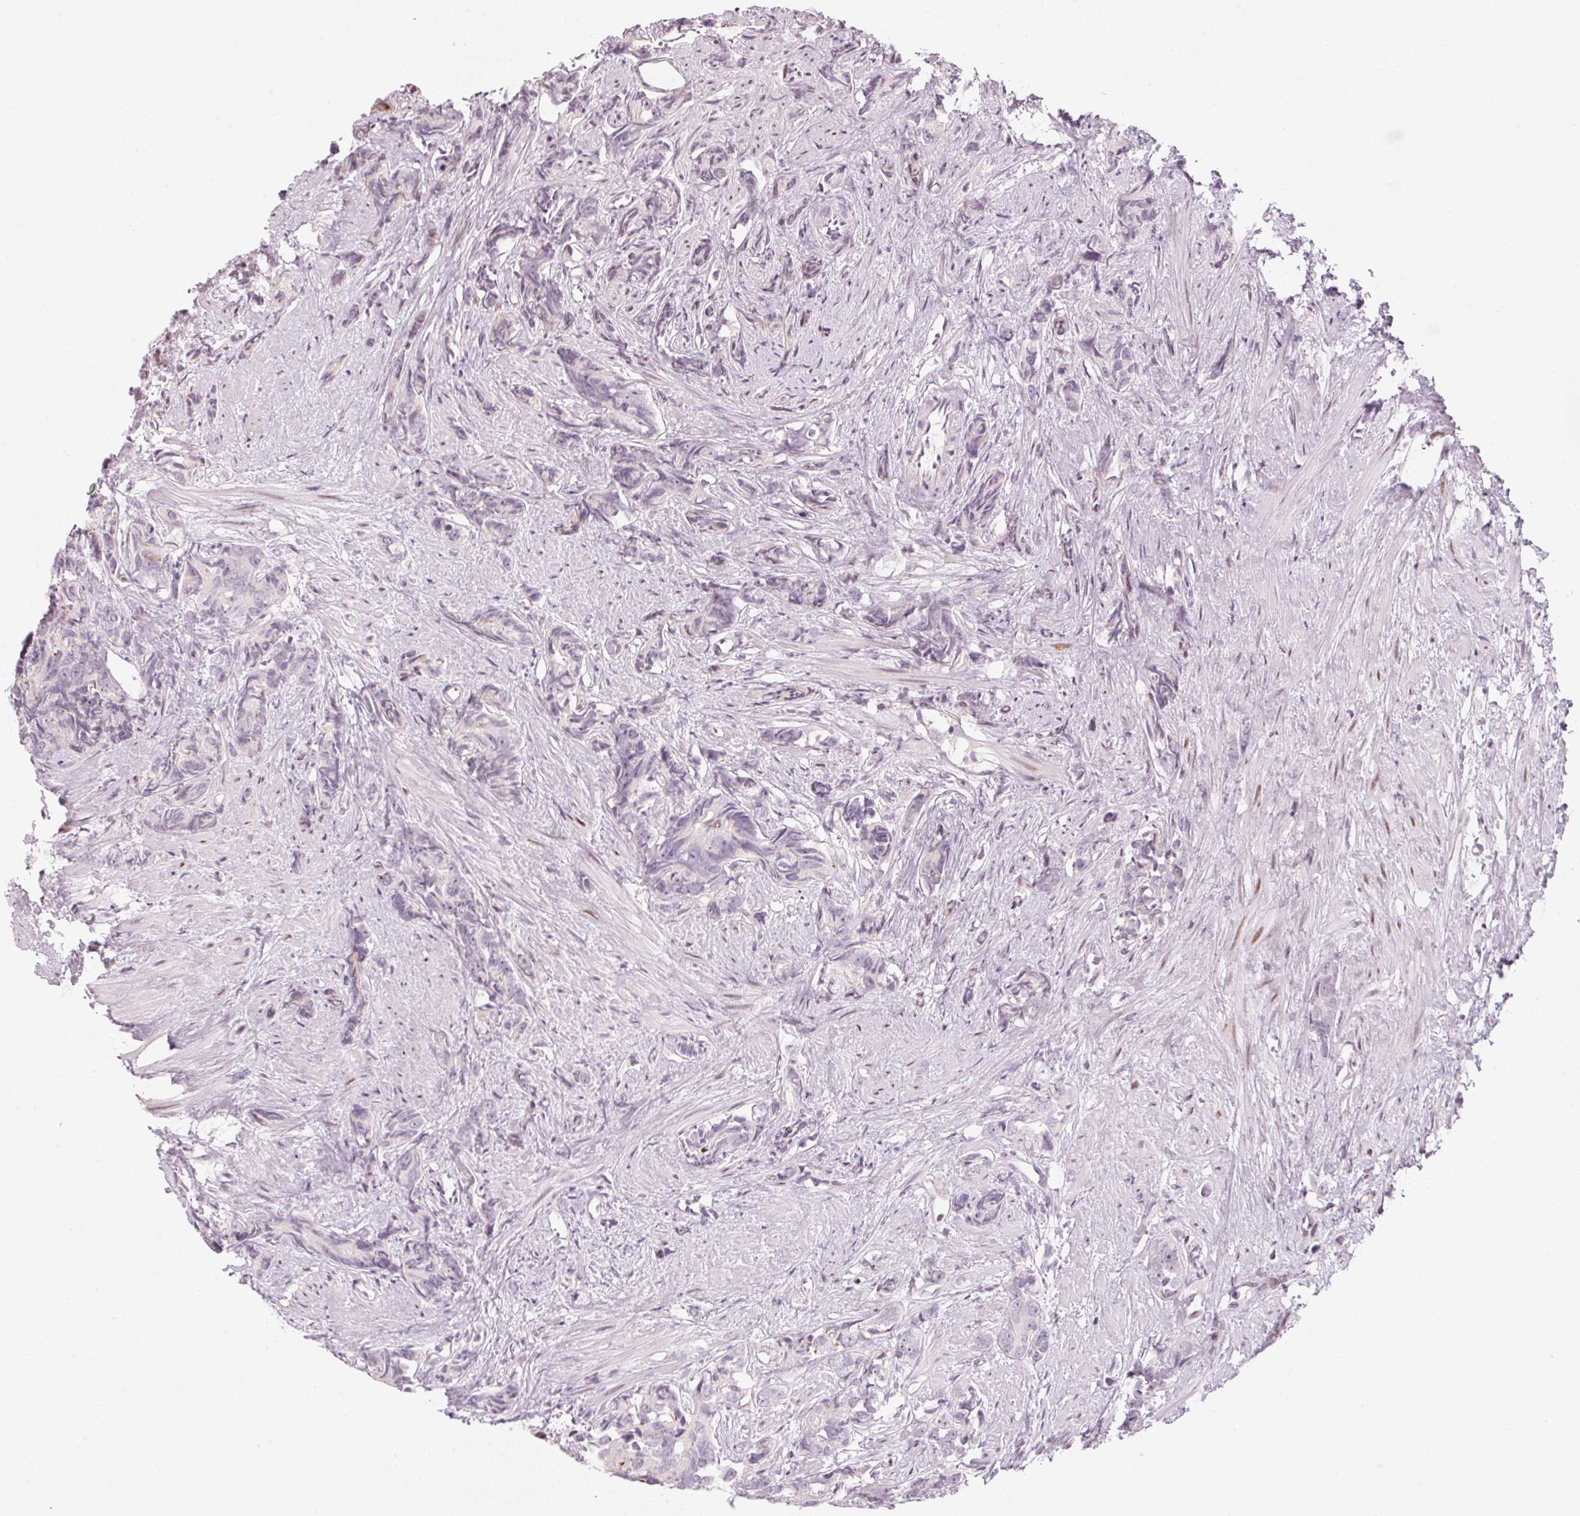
{"staining": {"intensity": "weak", "quantity": "<25%", "location": "nuclear"}, "tissue": "prostate cancer", "cell_type": "Tumor cells", "image_type": "cancer", "snomed": [{"axis": "morphology", "description": "Adenocarcinoma, High grade"}, {"axis": "topography", "description": "Prostate"}], "caption": "This micrograph is of adenocarcinoma (high-grade) (prostate) stained with immunohistochemistry (IHC) to label a protein in brown with the nuclei are counter-stained blue. There is no expression in tumor cells.", "gene": "KAT6A", "patient": {"sex": "male", "age": 90}}